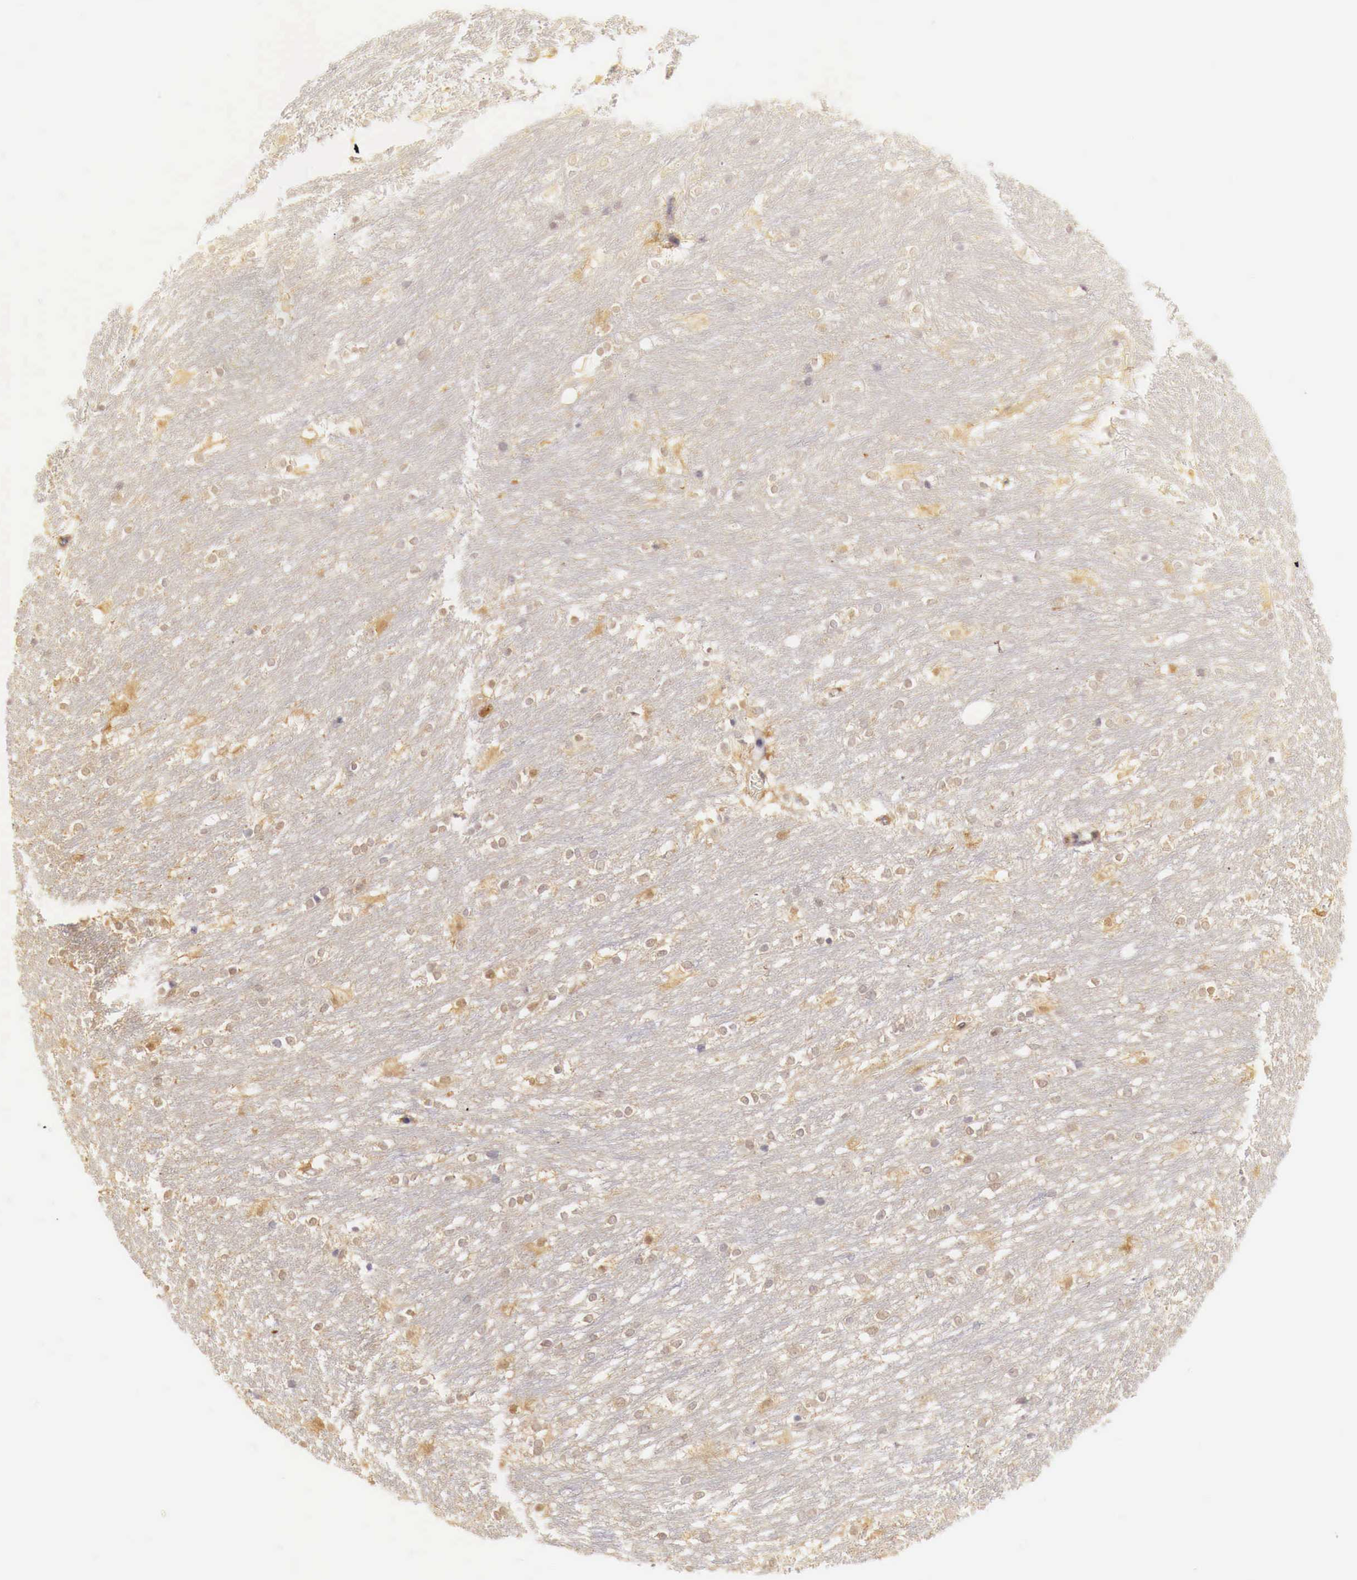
{"staining": {"intensity": "weak", "quantity": "<25%", "location": "cytoplasmic/membranous"}, "tissue": "caudate", "cell_type": "Glial cells", "image_type": "normal", "snomed": [{"axis": "morphology", "description": "Normal tissue, NOS"}, {"axis": "topography", "description": "Lateral ventricle wall"}], "caption": "The photomicrograph displays no staining of glial cells in unremarkable caudate.", "gene": "RENBP", "patient": {"sex": "female", "age": 19}}